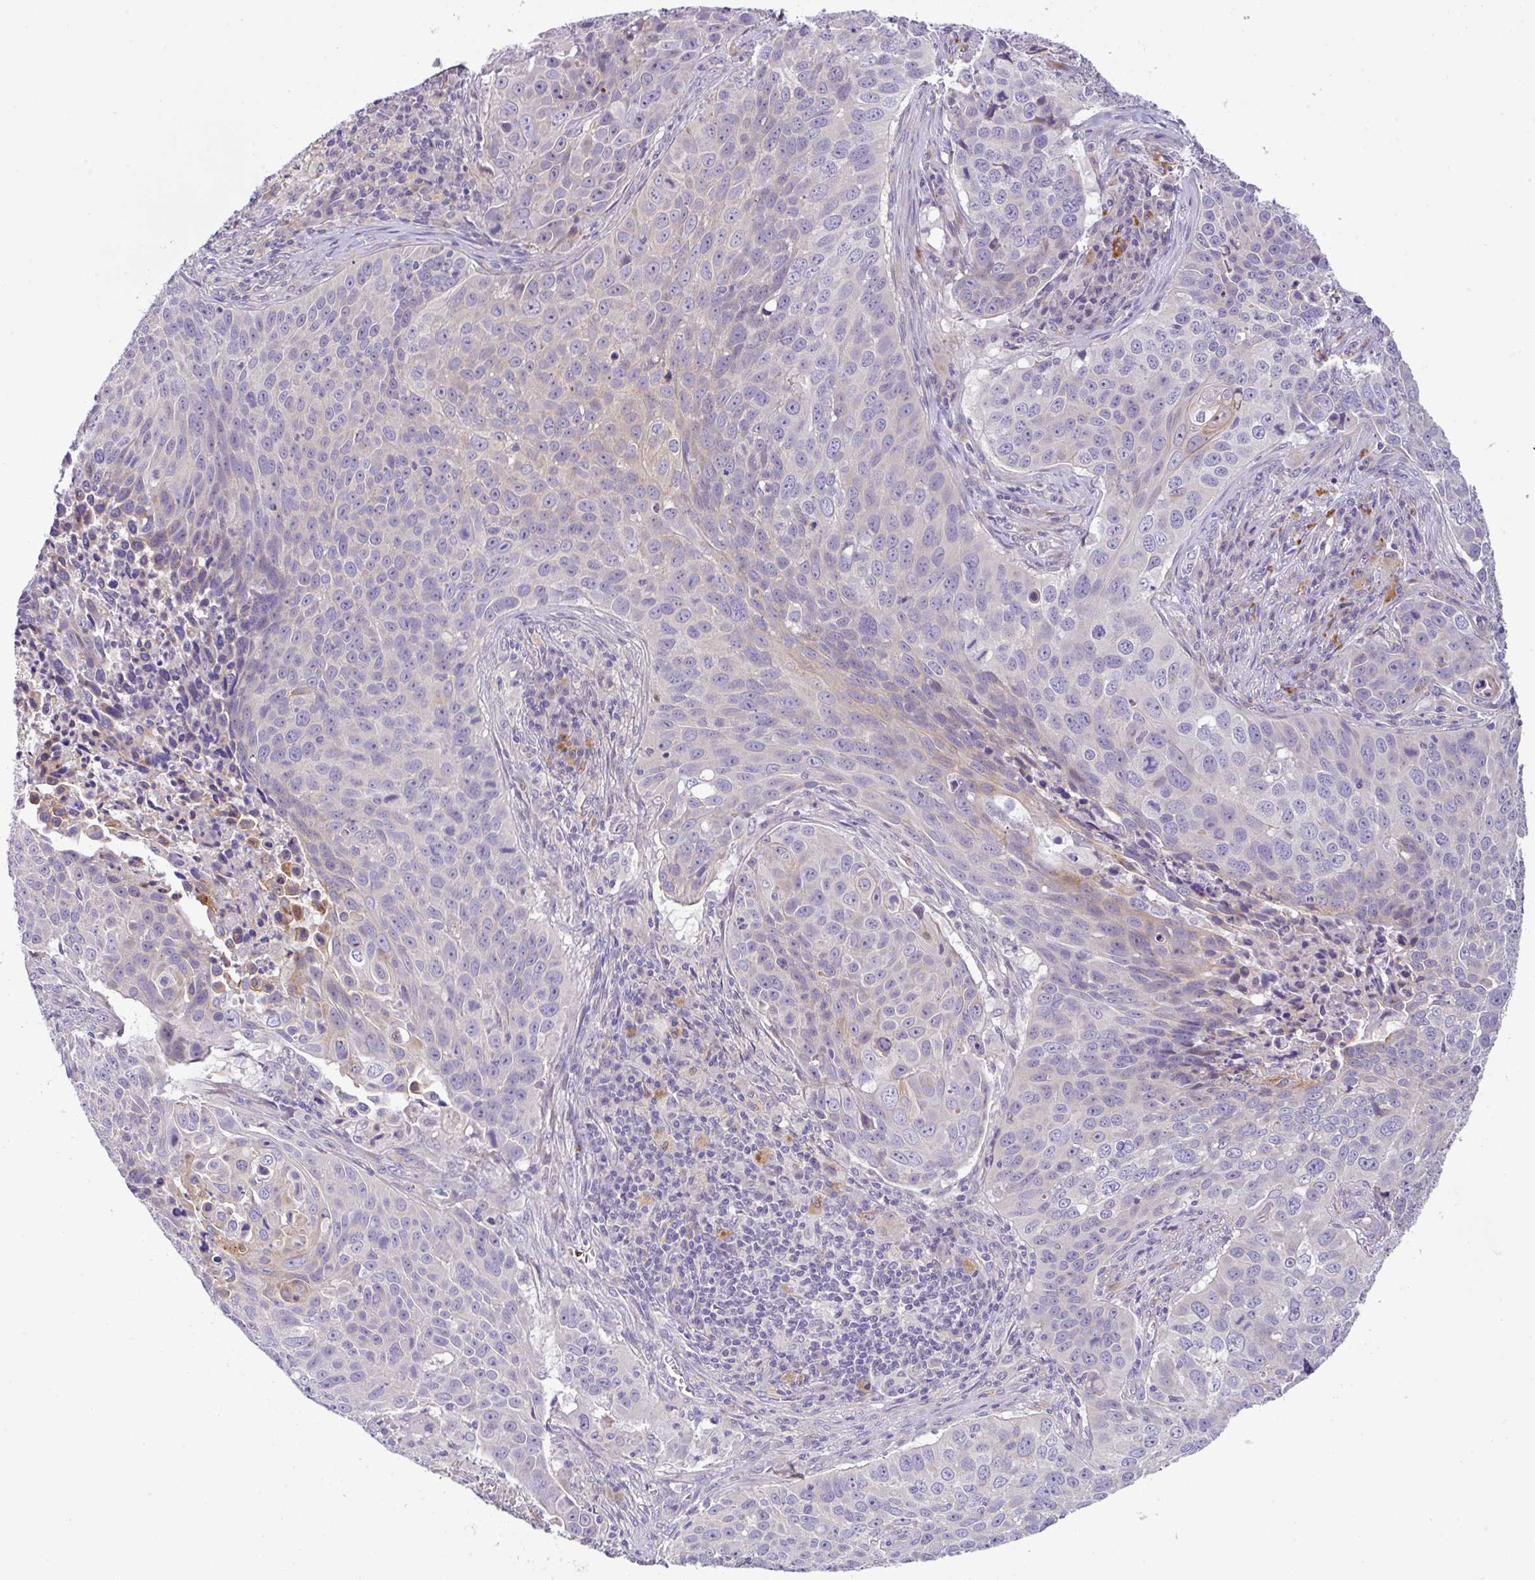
{"staining": {"intensity": "negative", "quantity": "none", "location": "none"}, "tissue": "lung cancer", "cell_type": "Tumor cells", "image_type": "cancer", "snomed": [{"axis": "morphology", "description": "Squamous cell carcinoma, NOS"}, {"axis": "topography", "description": "Lung"}], "caption": "DAB immunohistochemical staining of squamous cell carcinoma (lung) exhibits no significant expression in tumor cells.", "gene": "EPN3", "patient": {"sex": "male", "age": 78}}